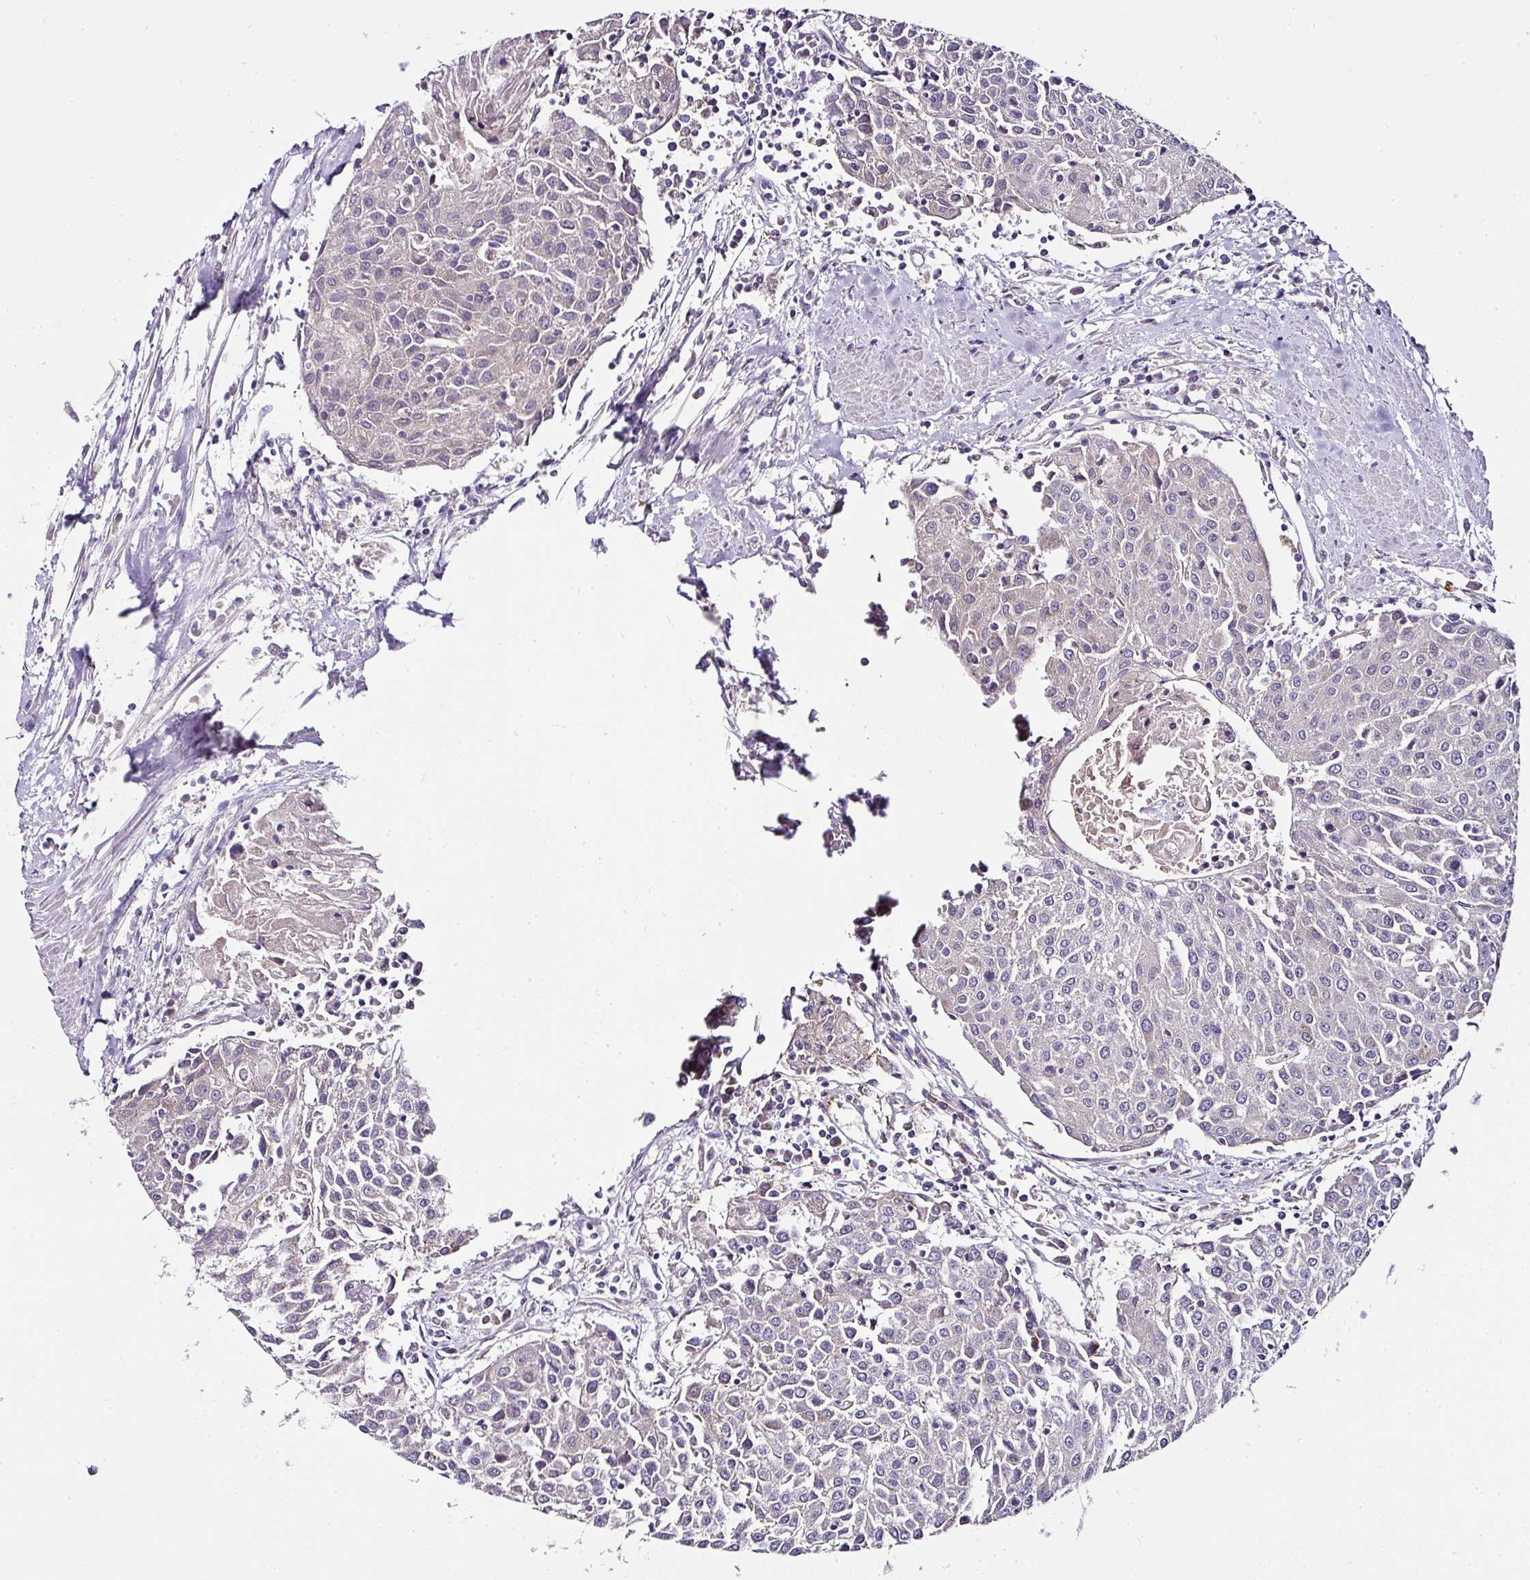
{"staining": {"intensity": "negative", "quantity": "none", "location": "none"}, "tissue": "urothelial cancer", "cell_type": "Tumor cells", "image_type": "cancer", "snomed": [{"axis": "morphology", "description": "Urothelial carcinoma, High grade"}, {"axis": "topography", "description": "Urinary bladder"}], "caption": "DAB (3,3'-diaminobenzidine) immunohistochemical staining of human urothelial cancer demonstrates no significant expression in tumor cells. The staining was performed using DAB to visualize the protein expression in brown, while the nuclei were stained in blue with hematoxylin (Magnification: 20x).", "gene": "SKIC2", "patient": {"sex": "female", "age": 85}}